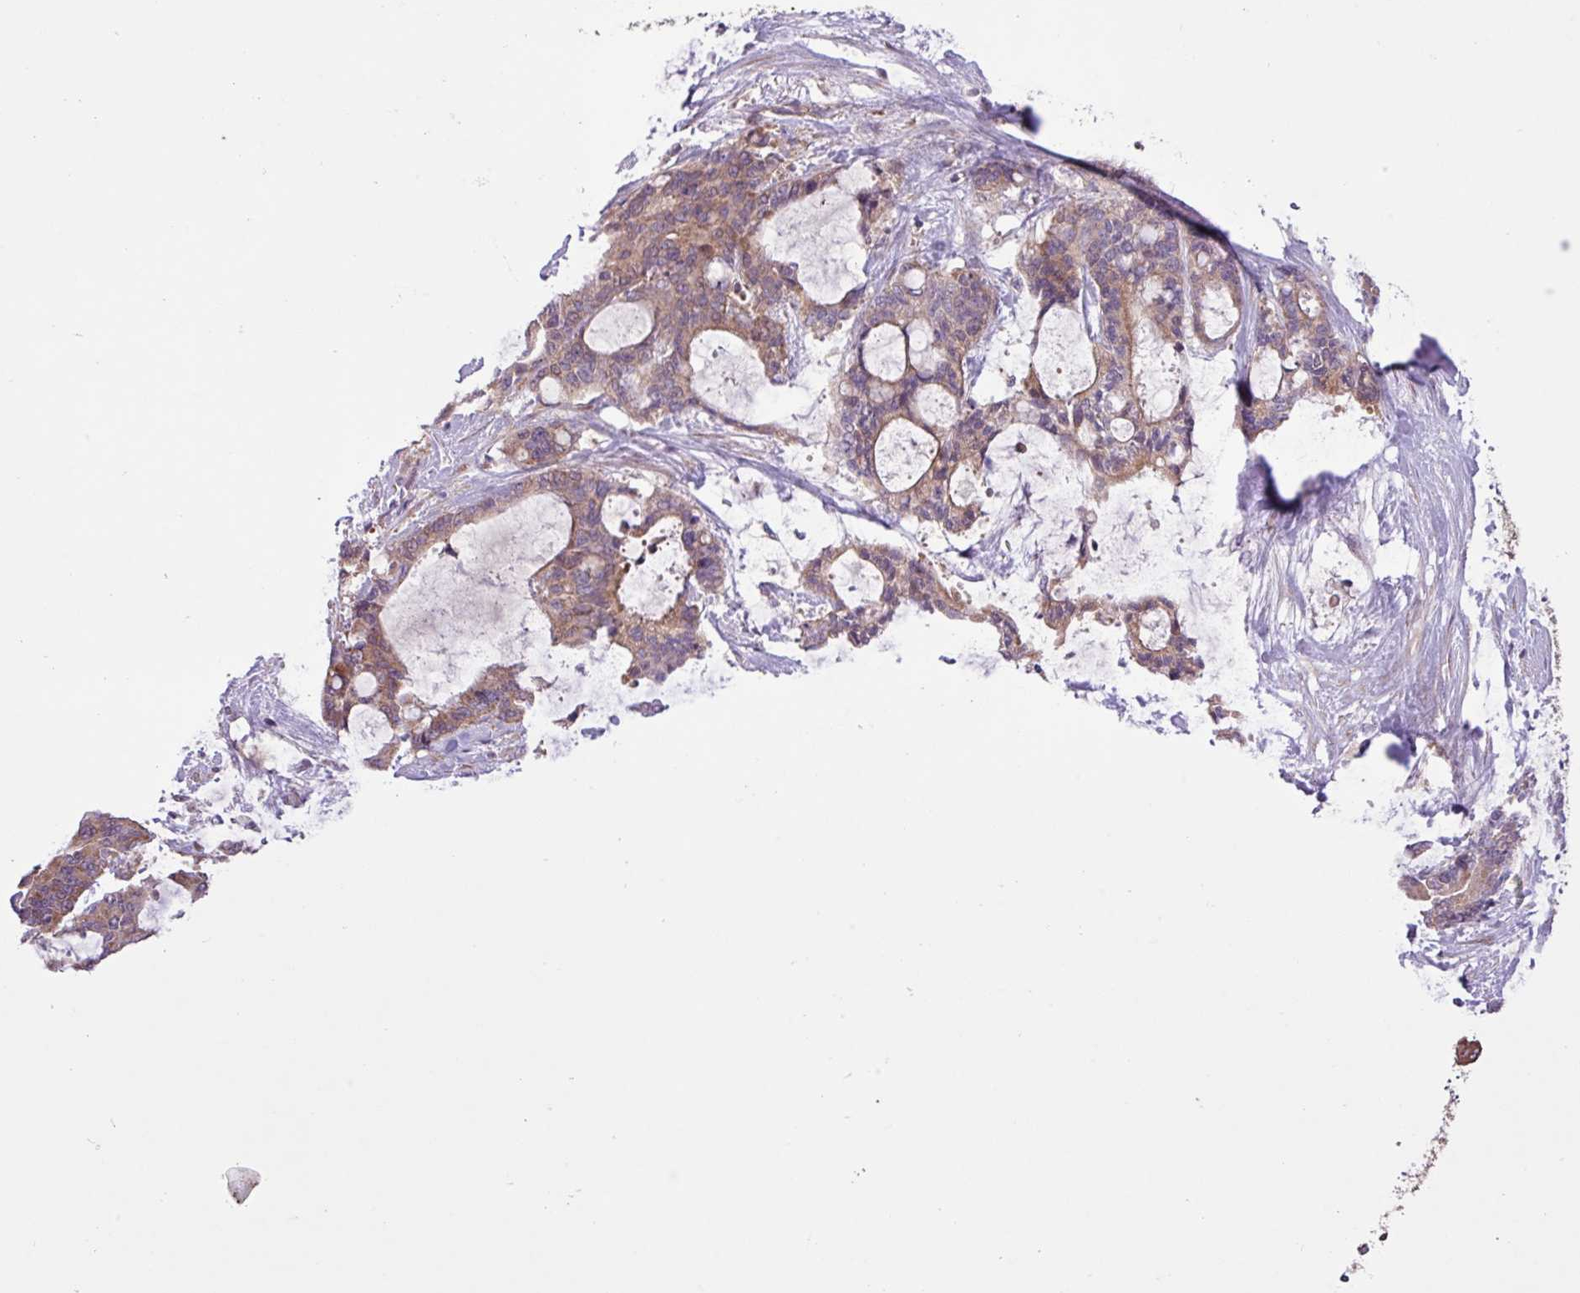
{"staining": {"intensity": "weak", "quantity": ">75%", "location": "cytoplasmic/membranous"}, "tissue": "liver cancer", "cell_type": "Tumor cells", "image_type": "cancer", "snomed": [{"axis": "morphology", "description": "Normal tissue, NOS"}, {"axis": "morphology", "description": "Cholangiocarcinoma"}, {"axis": "topography", "description": "Liver"}, {"axis": "topography", "description": "Peripheral nerve tissue"}], "caption": "Human cholangiocarcinoma (liver) stained for a protein (brown) displays weak cytoplasmic/membranous positive staining in about >75% of tumor cells.", "gene": "TIMM10B", "patient": {"sex": "female", "age": 73}}